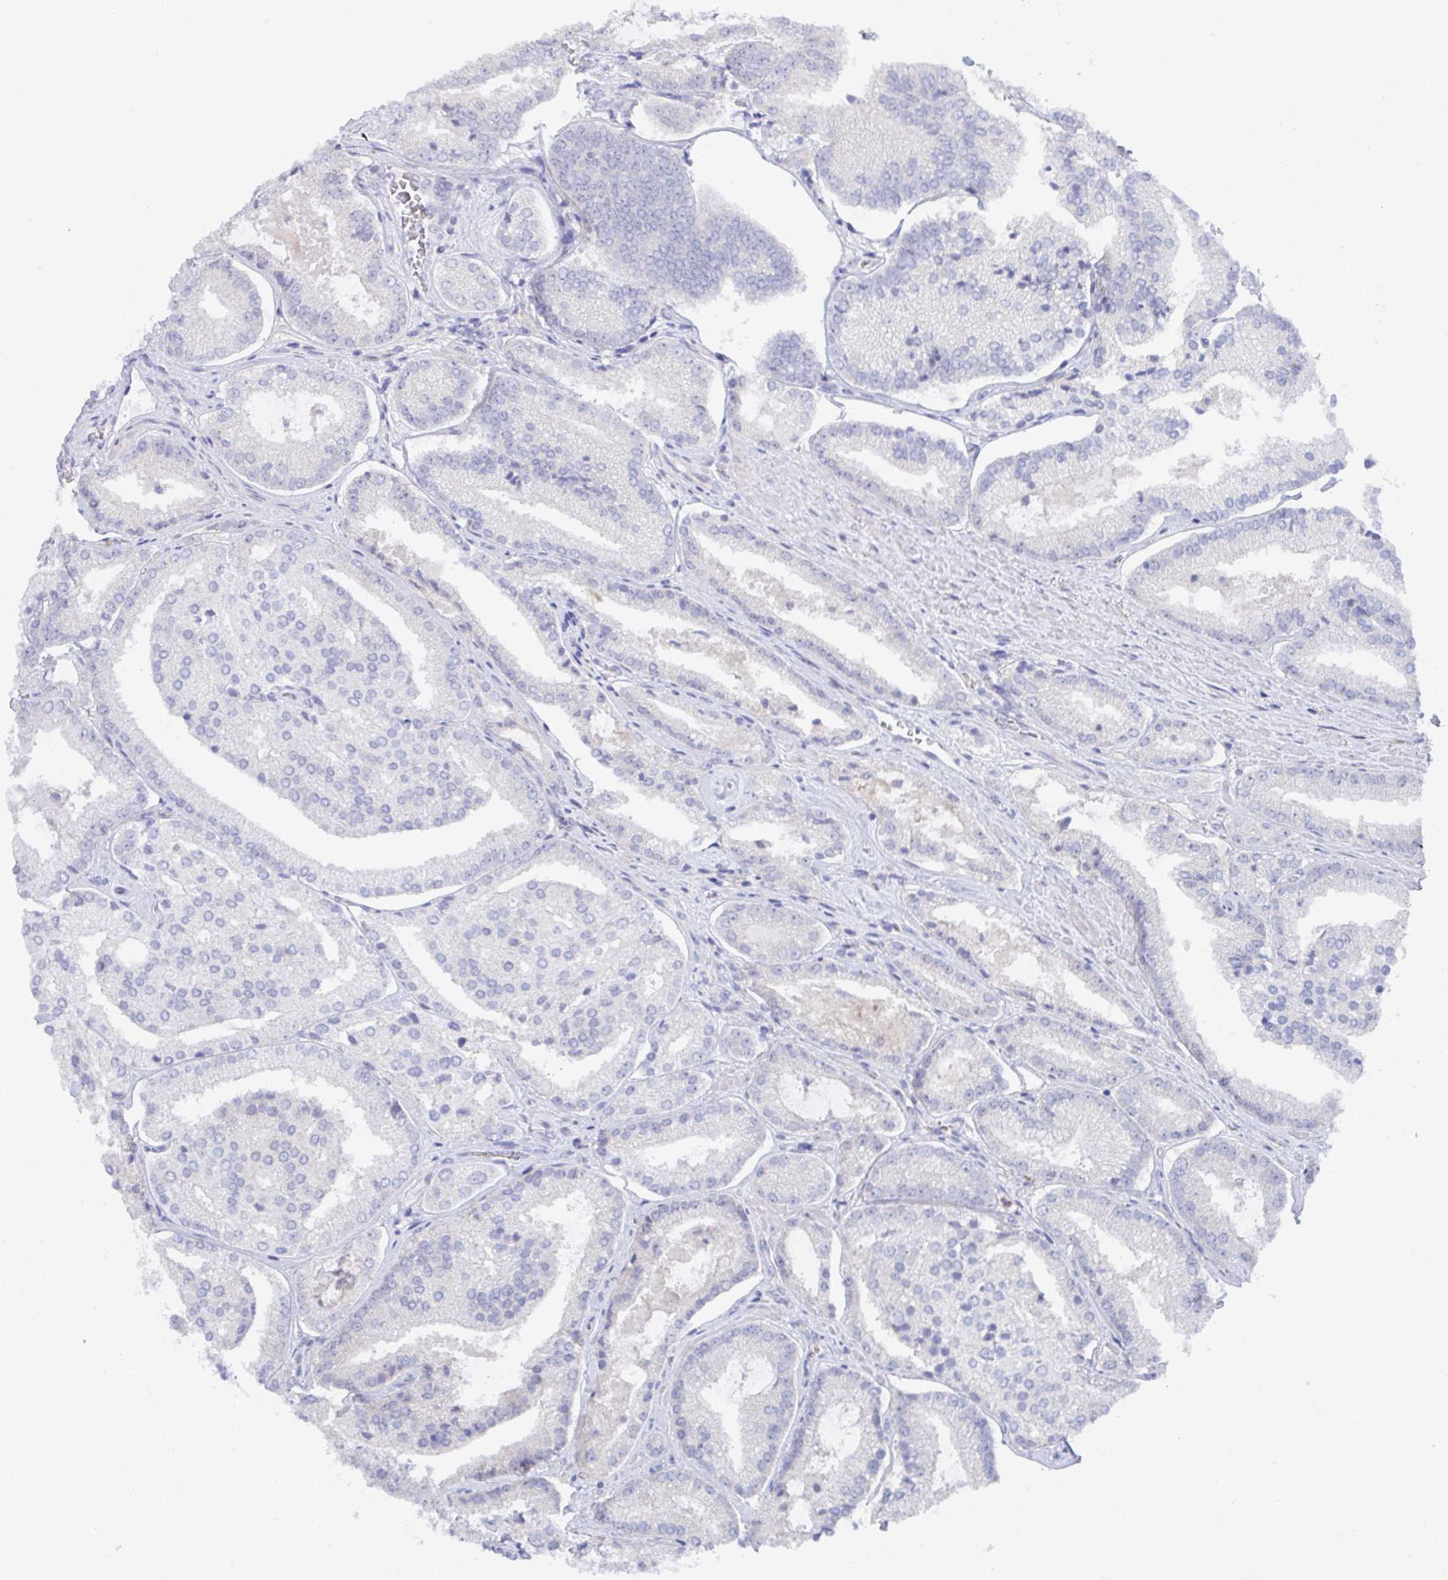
{"staining": {"intensity": "negative", "quantity": "none", "location": "none"}, "tissue": "prostate cancer", "cell_type": "Tumor cells", "image_type": "cancer", "snomed": [{"axis": "morphology", "description": "Adenocarcinoma, High grade"}, {"axis": "topography", "description": "Prostate"}], "caption": "There is no significant expression in tumor cells of prostate adenocarcinoma (high-grade).", "gene": "KCNK5", "patient": {"sex": "male", "age": 73}}